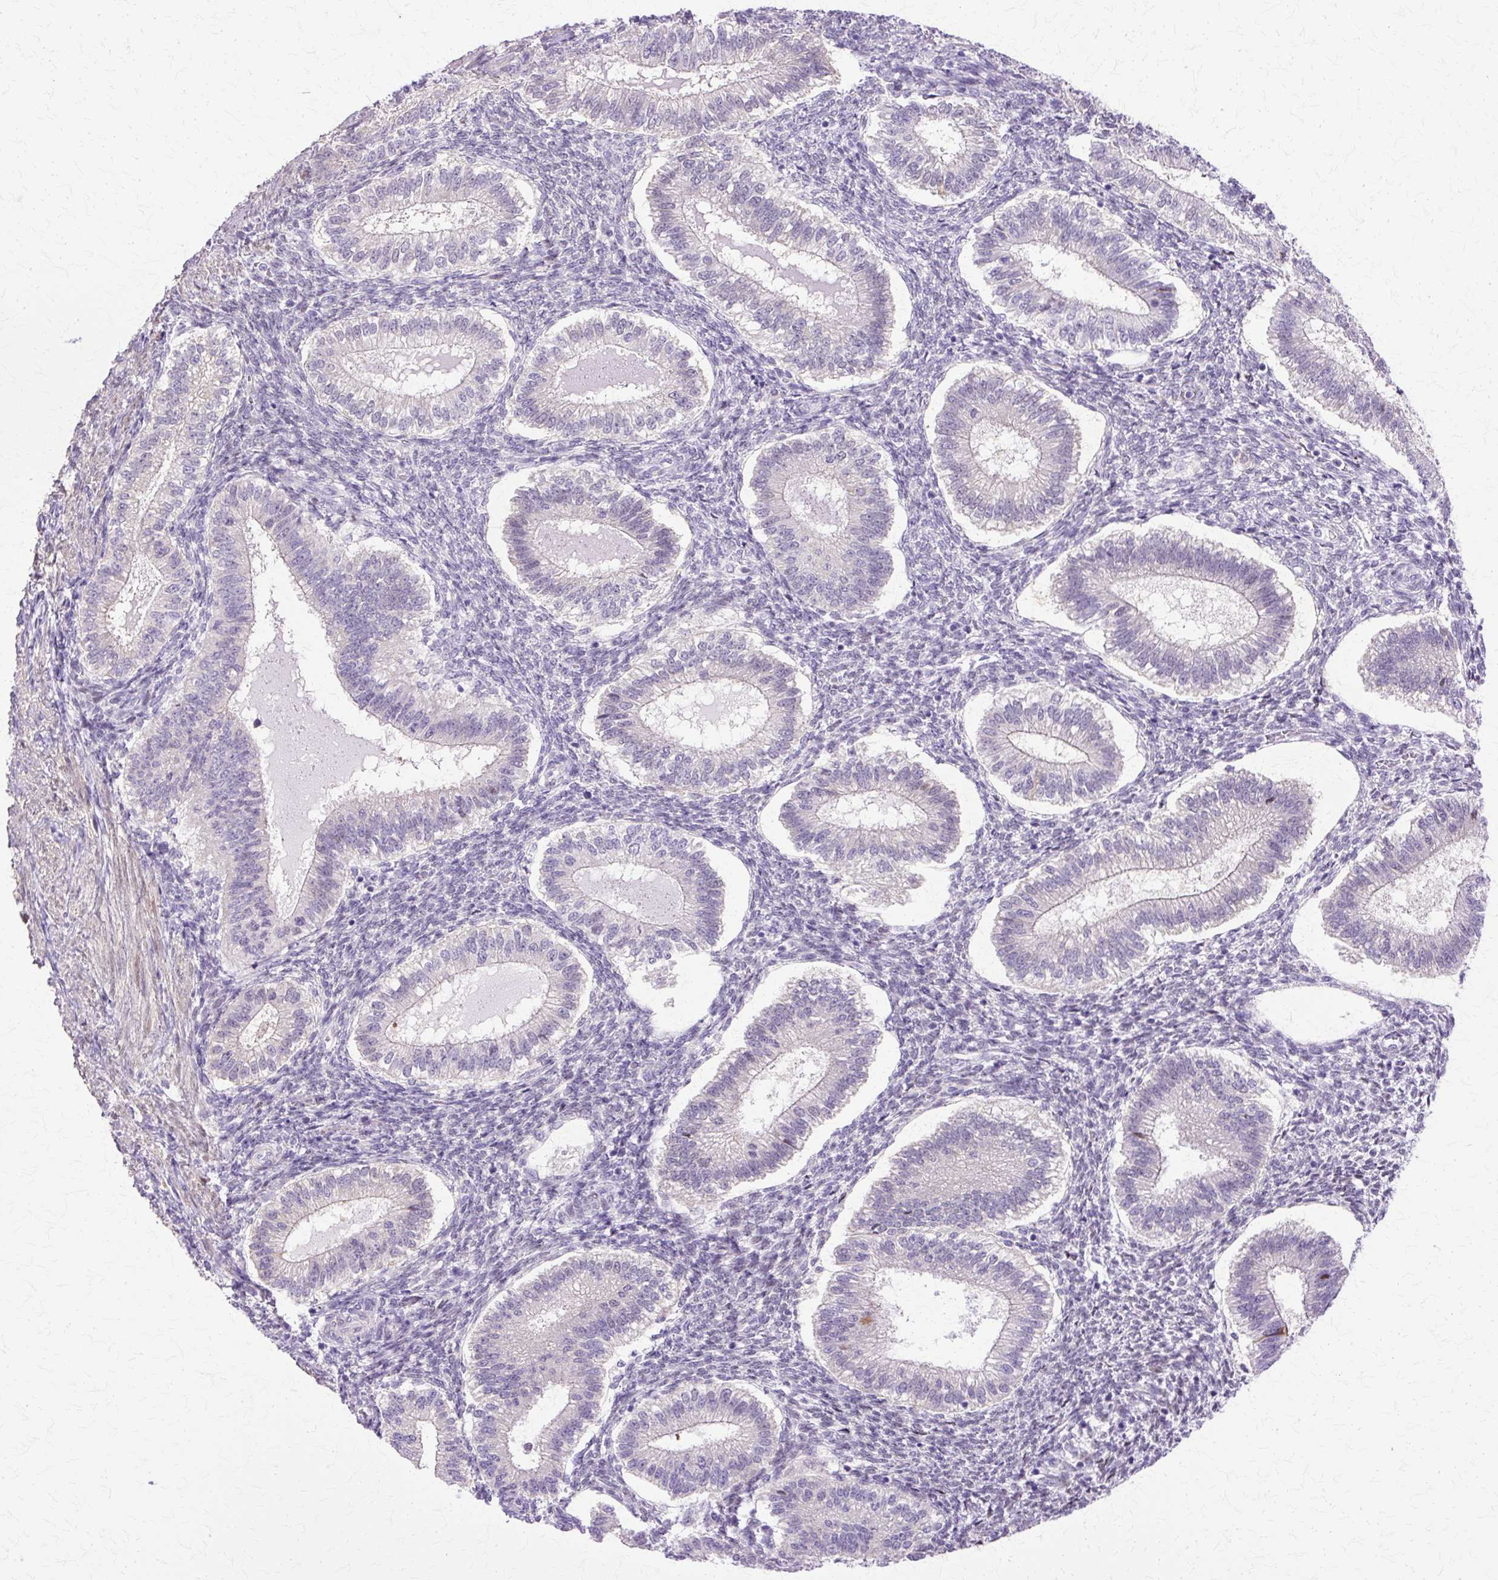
{"staining": {"intensity": "negative", "quantity": "none", "location": "none"}, "tissue": "endometrium", "cell_type": "Cells in endometrial stroma", "image_type": "normal", "snomed": [{"axis": "morphology", "description": "Normal tissue, NOS"}, {"axis": "topography", "description": "Endometrium"}], "caption": "Cells in endometrial stroma are negative for protein expression in normal human endometrium. The staining is performed using DAB brown chromogen with nuclei counter-stained in using hematoxylin.", "gene": "HSPA1A", "patient": {"sex": "female", "age": 25}}